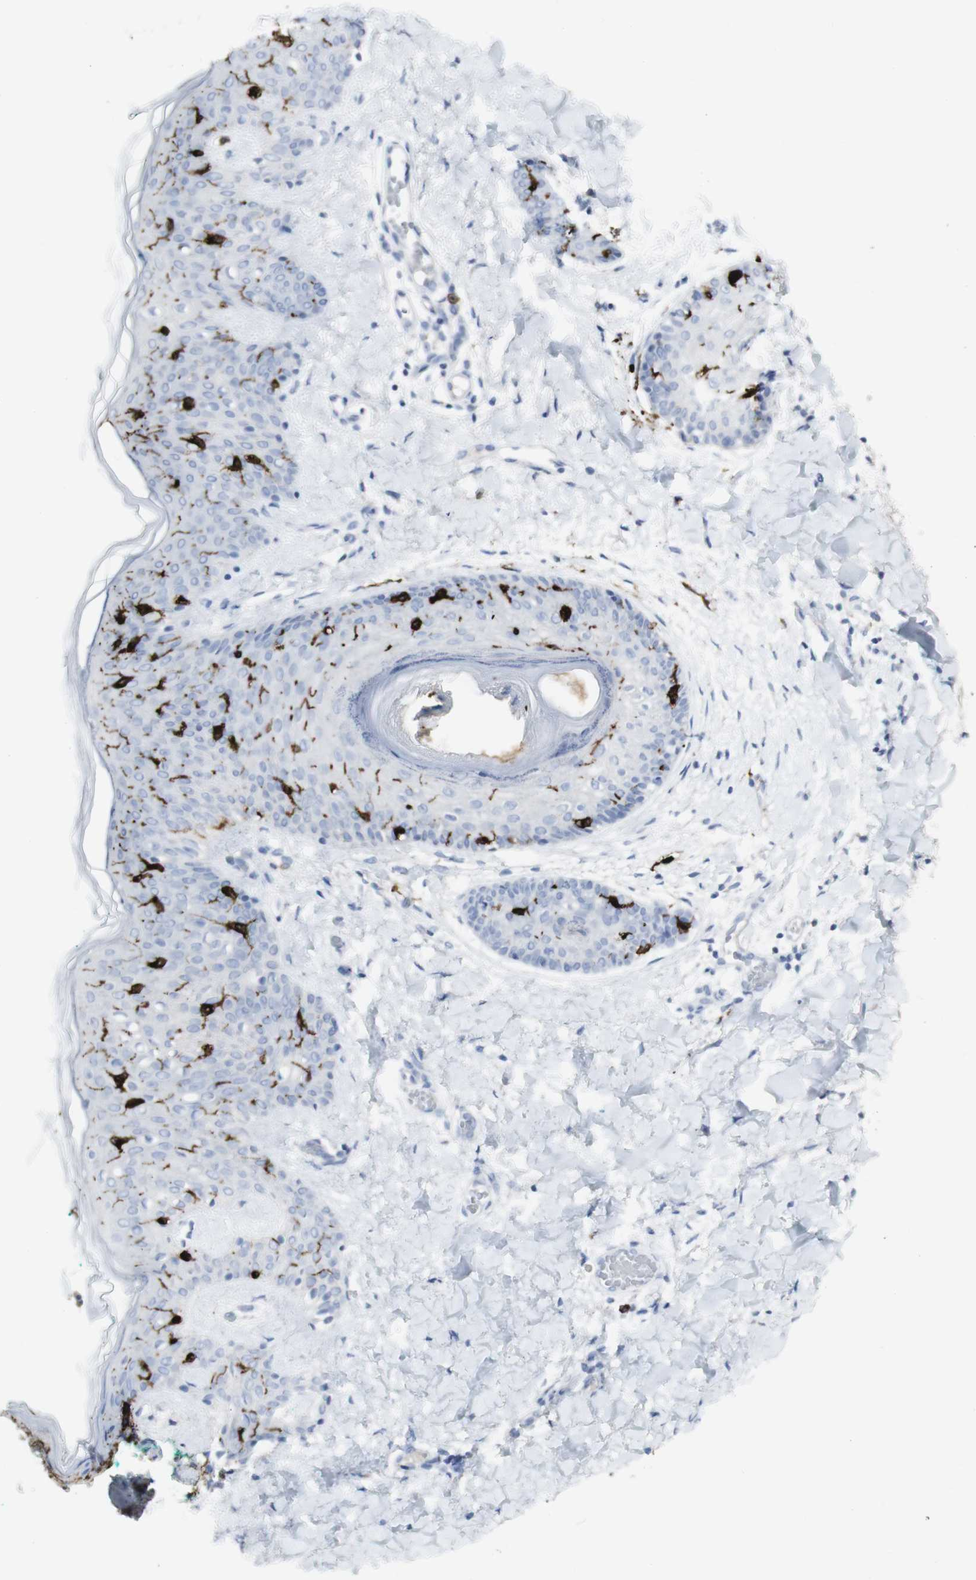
{"staining": {"intensity": "moderate", "quantity": "<25%", "location": "cytoplasmic/membranous"}, "tissue": "skin", "cell_type": "Fibroblasts", "image_type": "normal", "snomed": [{"axis": "morphology", "description": "Normal tissue, NOS"}, {"axis": "topography", "description": "Skin"}], "caption": "Skin stained for a protein (brown) displays moderate cytoplasmic/membranous positive expression in approximately <25% of fibroblasts.", "gene": "CD207", "patient": {"sex": "male", "age": 16}}